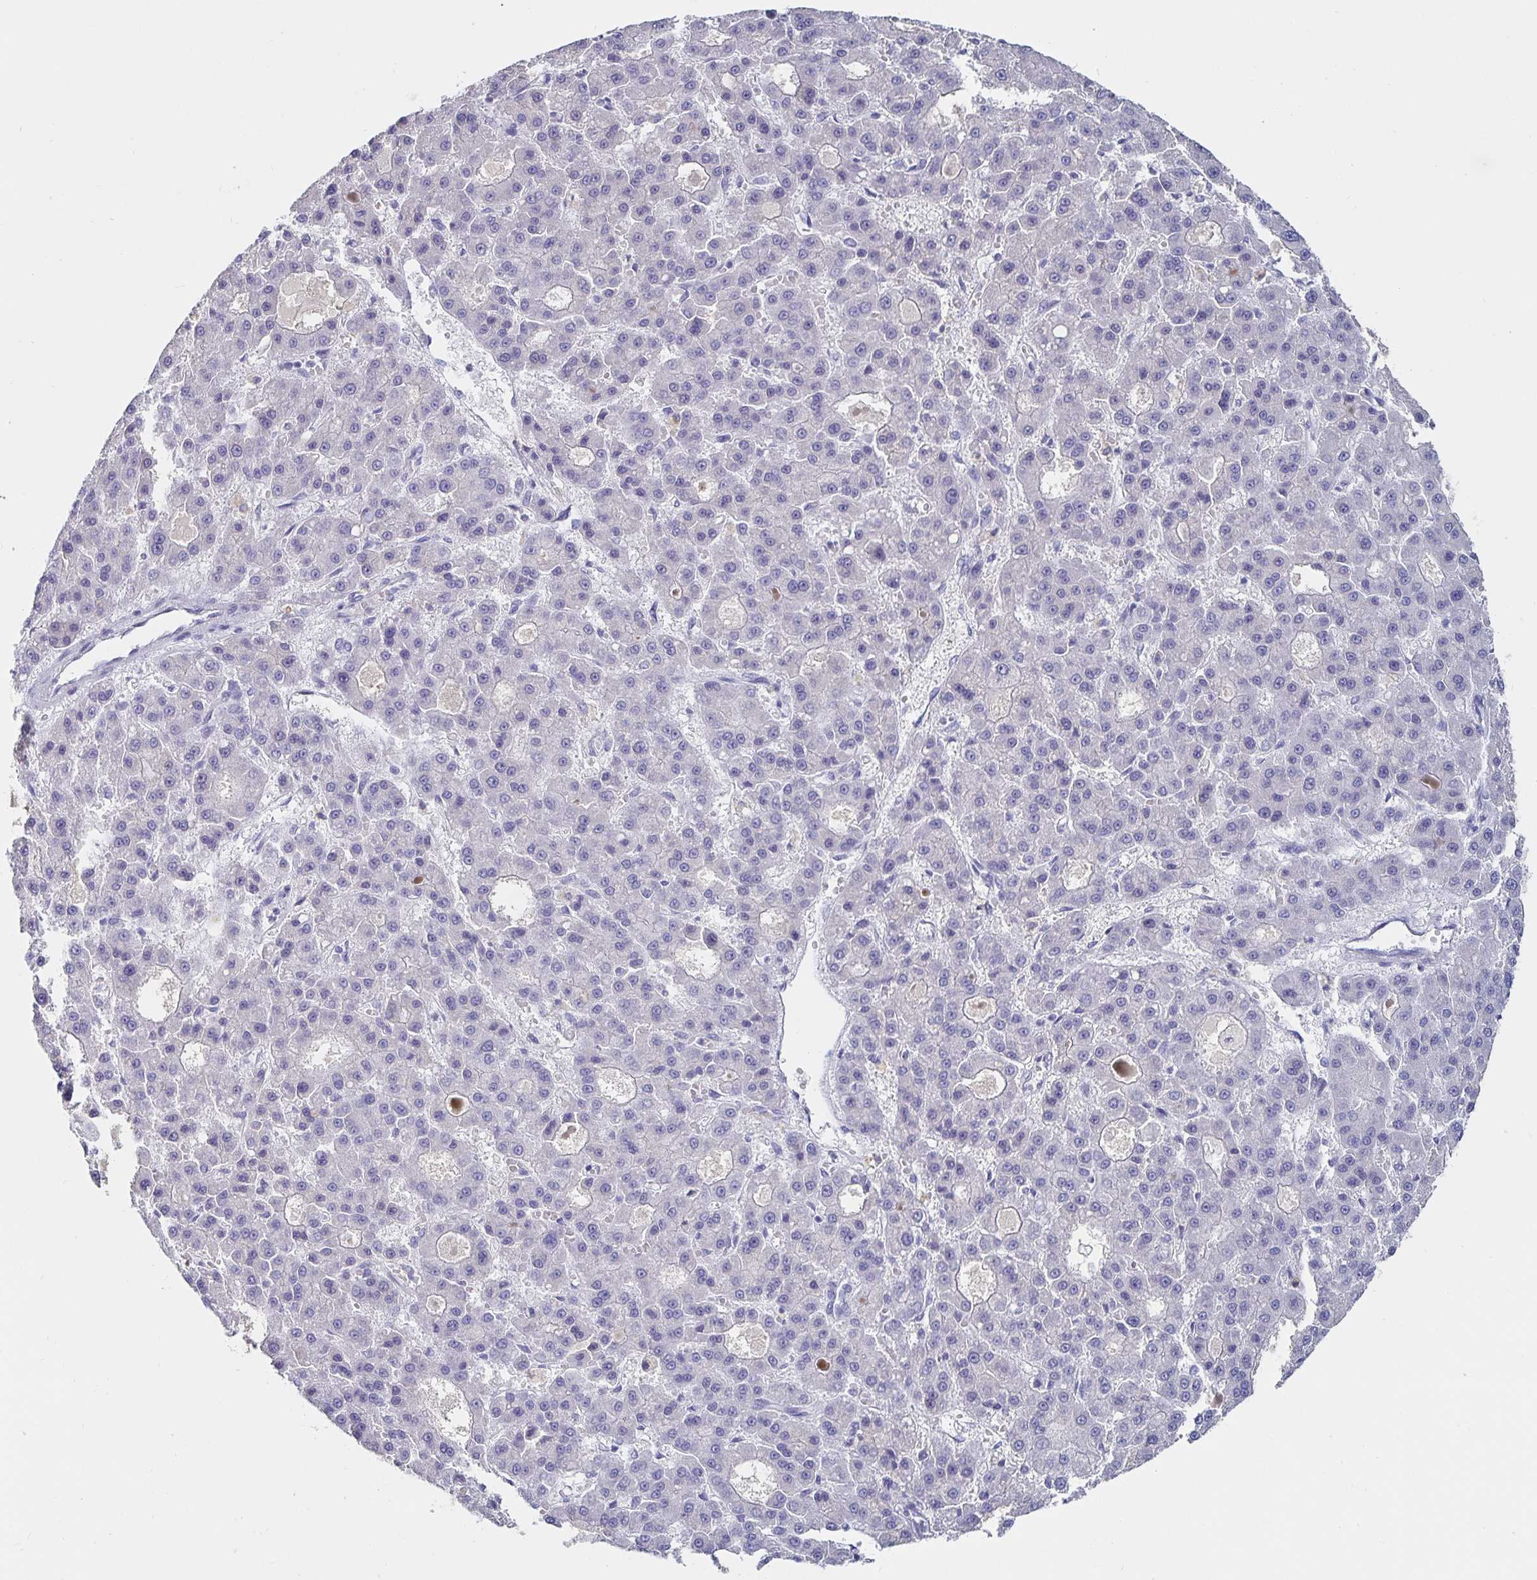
{"staining": {"intensity": "negative", "quantity": "none", "location": "none"}, "tissue": "liver cancer", "cell_type": "Tumor cells", "image_type": "cancer", "snomed": [{"axis": "morphology", "description": "Carcinoma, Hepatocellular, NOS"}, {"axis": "topography", "description": "Liver"}], "caption": "Immunohistochemical staining of hepatocellular carcinoma (liver) exhibits no significant staining in tumor cells.", "gene": "CFAP69", "patient": {"sex": "male", "age": 70}}